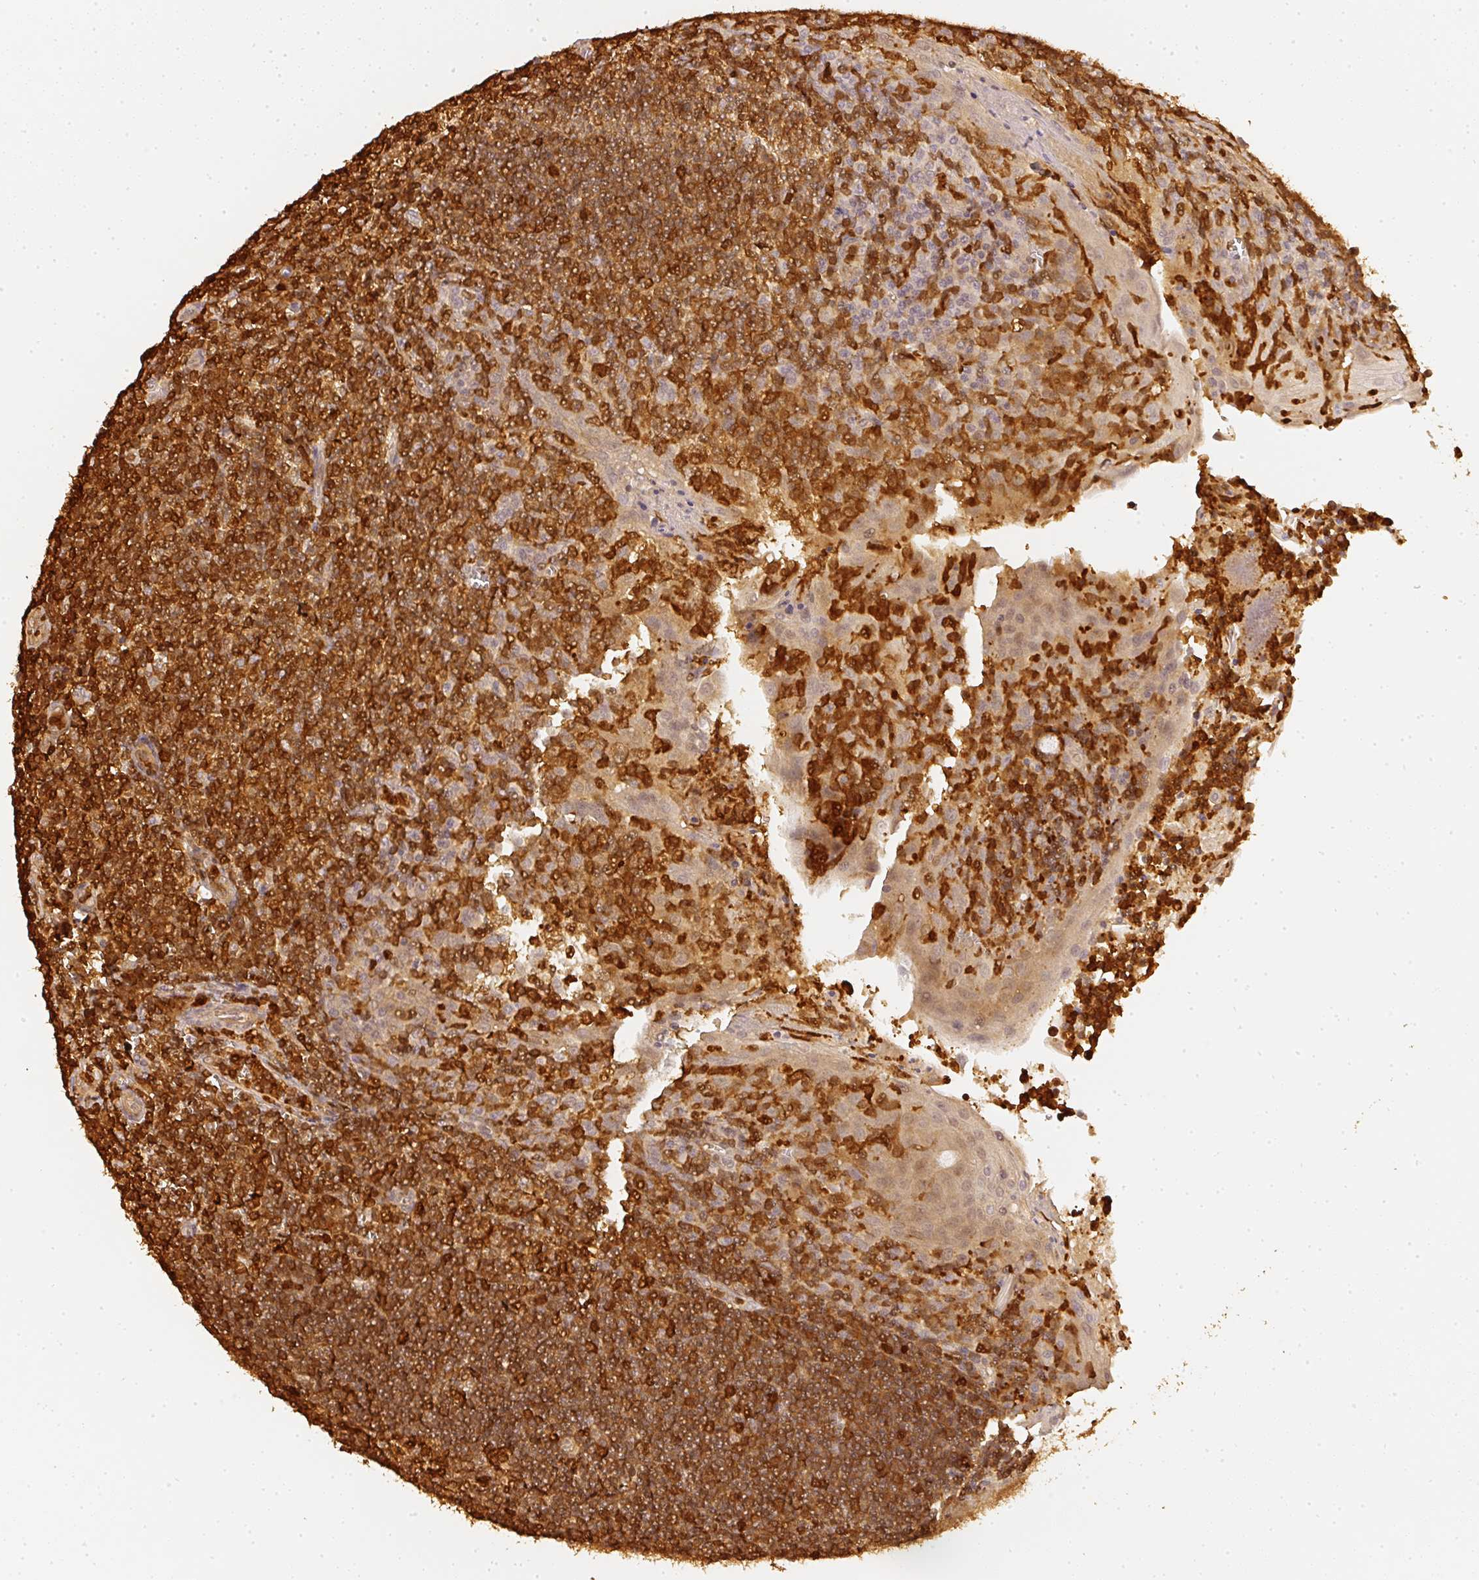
{"staining": {"intensity": "moderate", "quantity": ">75%", "location": "cytoplasmic/membranous"}, "tissue": "tonsil", "cell_type": "Germinal center cells", "image_type": "normal", "snomed": [{"axis": "morphology", "description": "Normal tissue, NOS"}, {"axis": "topography", "description": "Tonsil"}], "caption": "DAB immunohistochemical staining of benign human tonsil reveals moderate cytoplasmic/membranous protein staining in about >75% of germinal center cells. The staining was performed using DAB to visualize the protein expression in brown, while the nuclei were stained in blue with hematoxylin (Magnification: 20x).", "gene": "PFN1", "patient": {"sex": "male", "age": 27}}